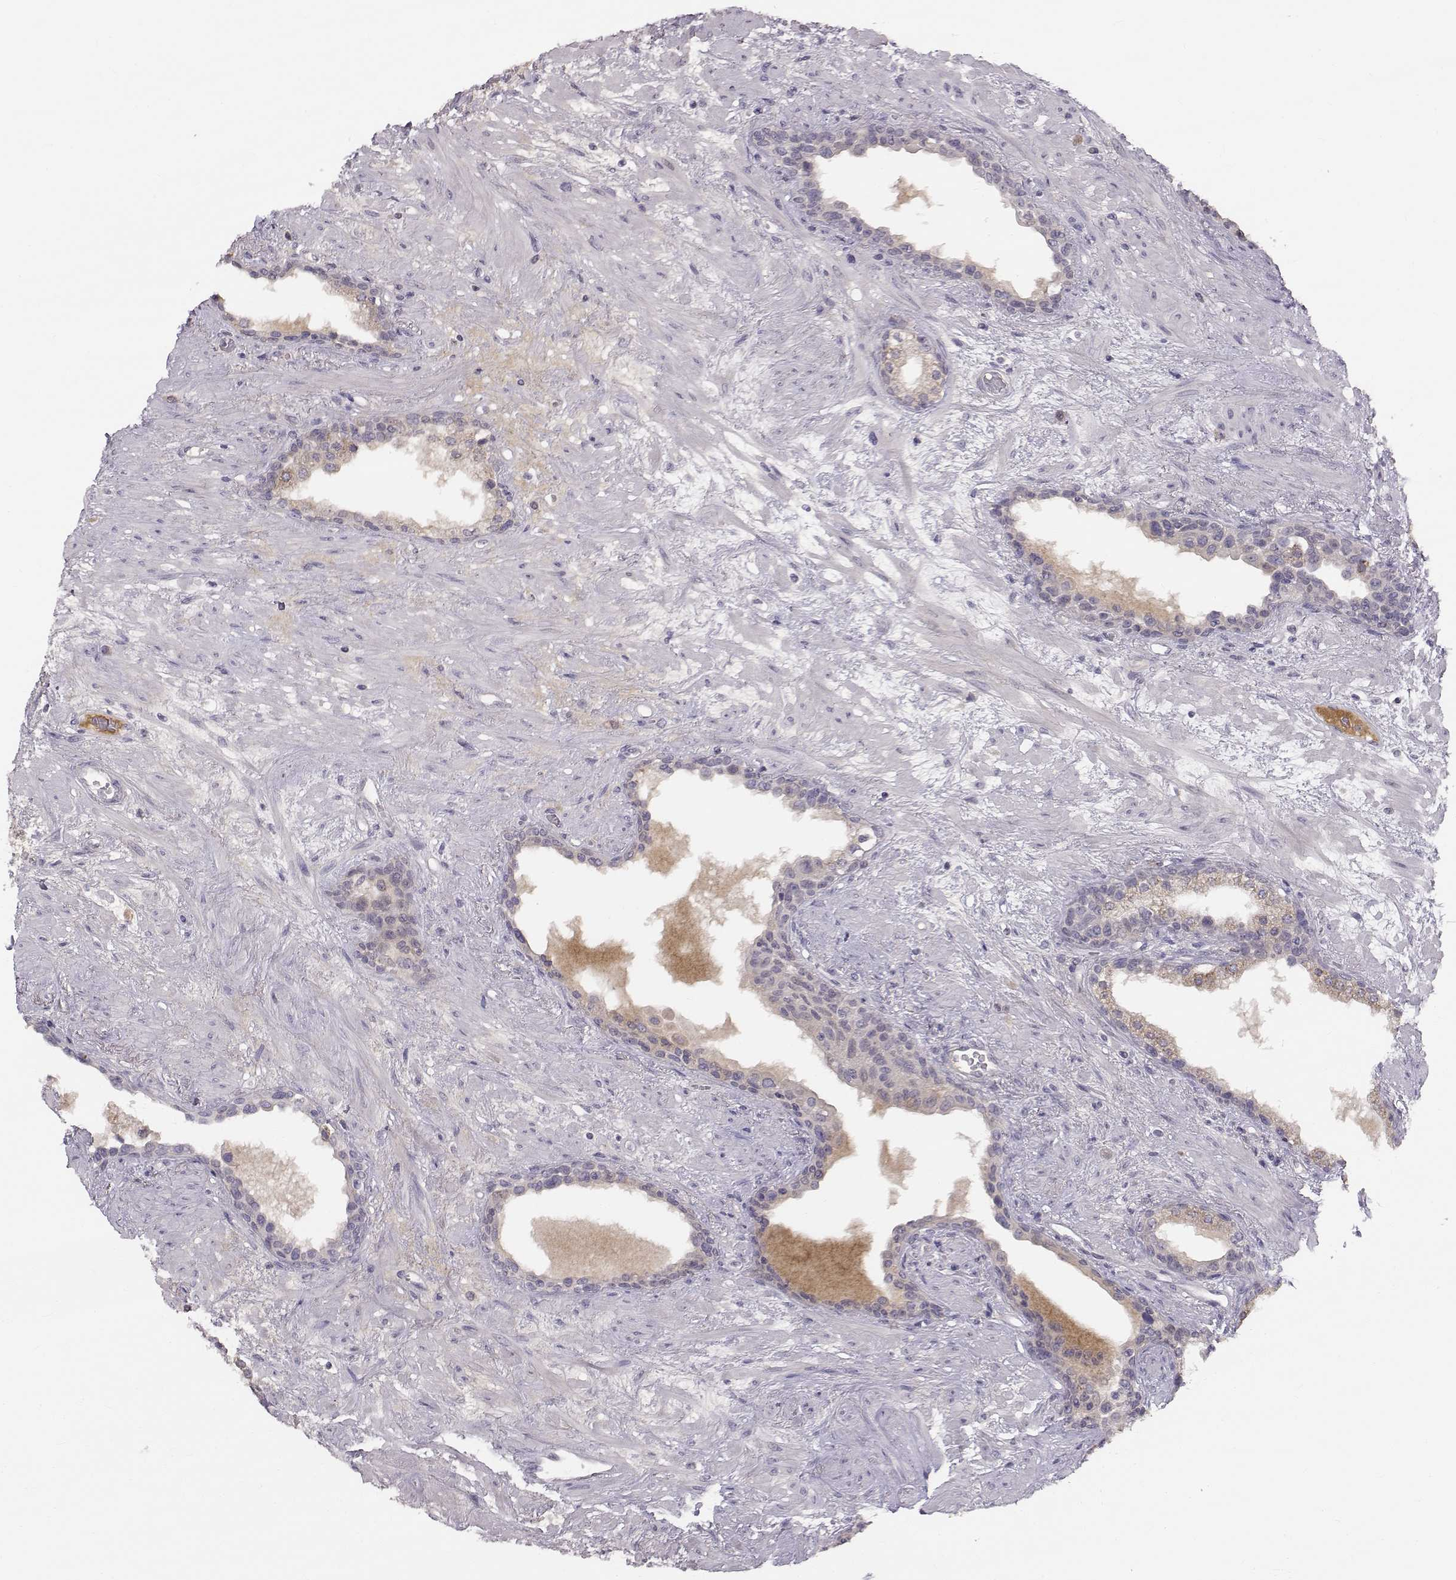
{"staining": {"intensity": "weak", "quantity": "25%-75%", "location": "cytoplasmic/membranous"}, "tissue": "prostate", "cell_type": "Glandular cells", "image_type": "normal", "snomed": [{"axis": "morphology", "description": "Normal tissue, NOS"}, {"axis": "topography", "description": "Prostate"}], "caption": "This is a photomicrograph of immunohistochemistry staining of unremarkable prostate, which shows weak positivity in the cytoplasmic/membranous of glandular cells.", "gene": "ACSL6", "patient": {"sex": "male", "age": 63}}